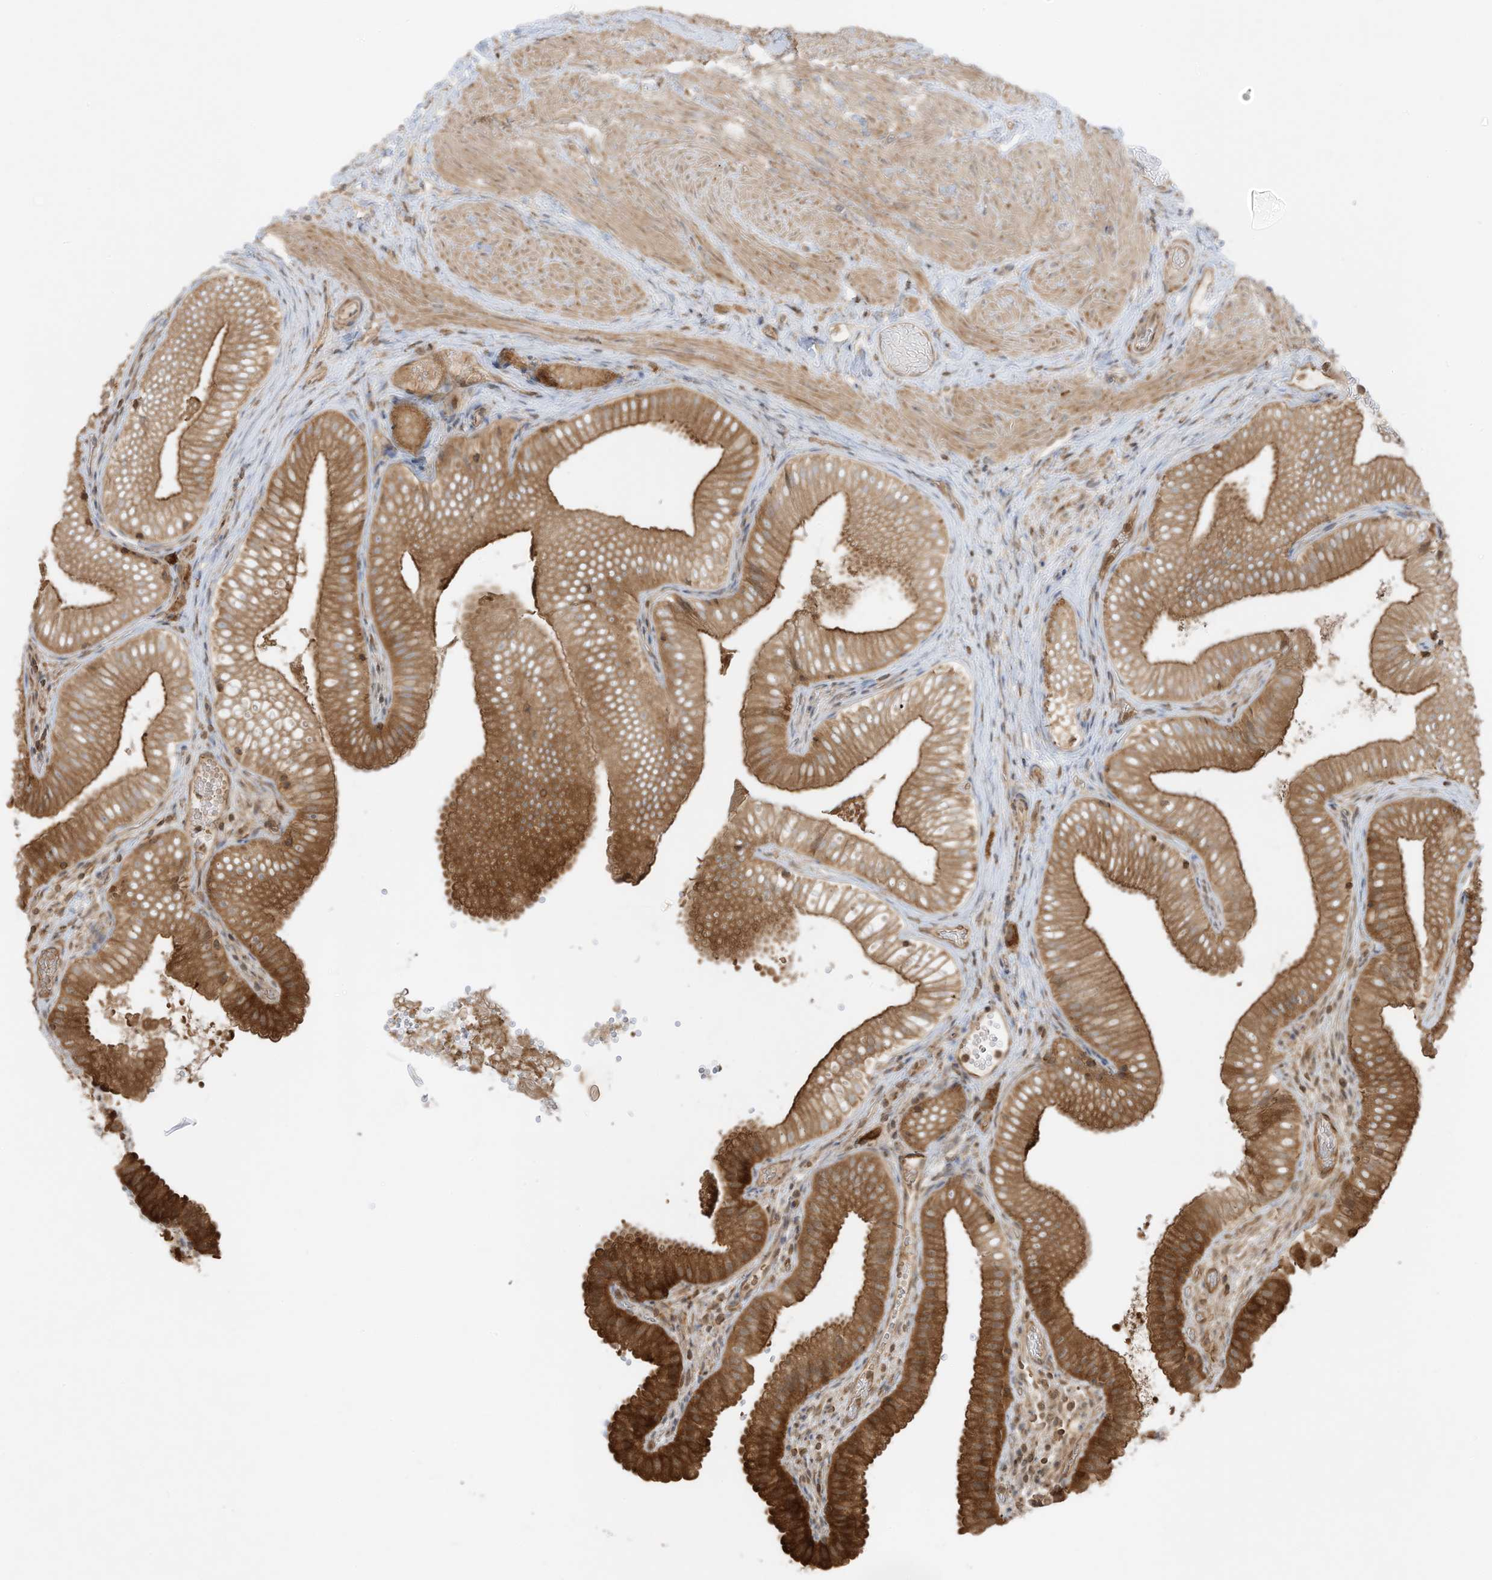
{"staining": {"intensity": "strong", "quantity": ">75%", "location": "cytoplasmic/membranous"}, "tissue": "gallbladder", "cell_type": "Glandular cells", "image_type": "normal", "snomed": [{"axis": "morphology", "description": "Normal tissue, NOS"}, {"axis": "topography", "description": "Gallbladder"}], "caption": "Immunohistochemical staining of normal human gallbladder demonstrates >75% levels of strong cytoplasmic/membranous protein expression in about >75% of glandular cells.", "gene": "SLC25A12", "patient": {"sex": "female", "age": 30}}